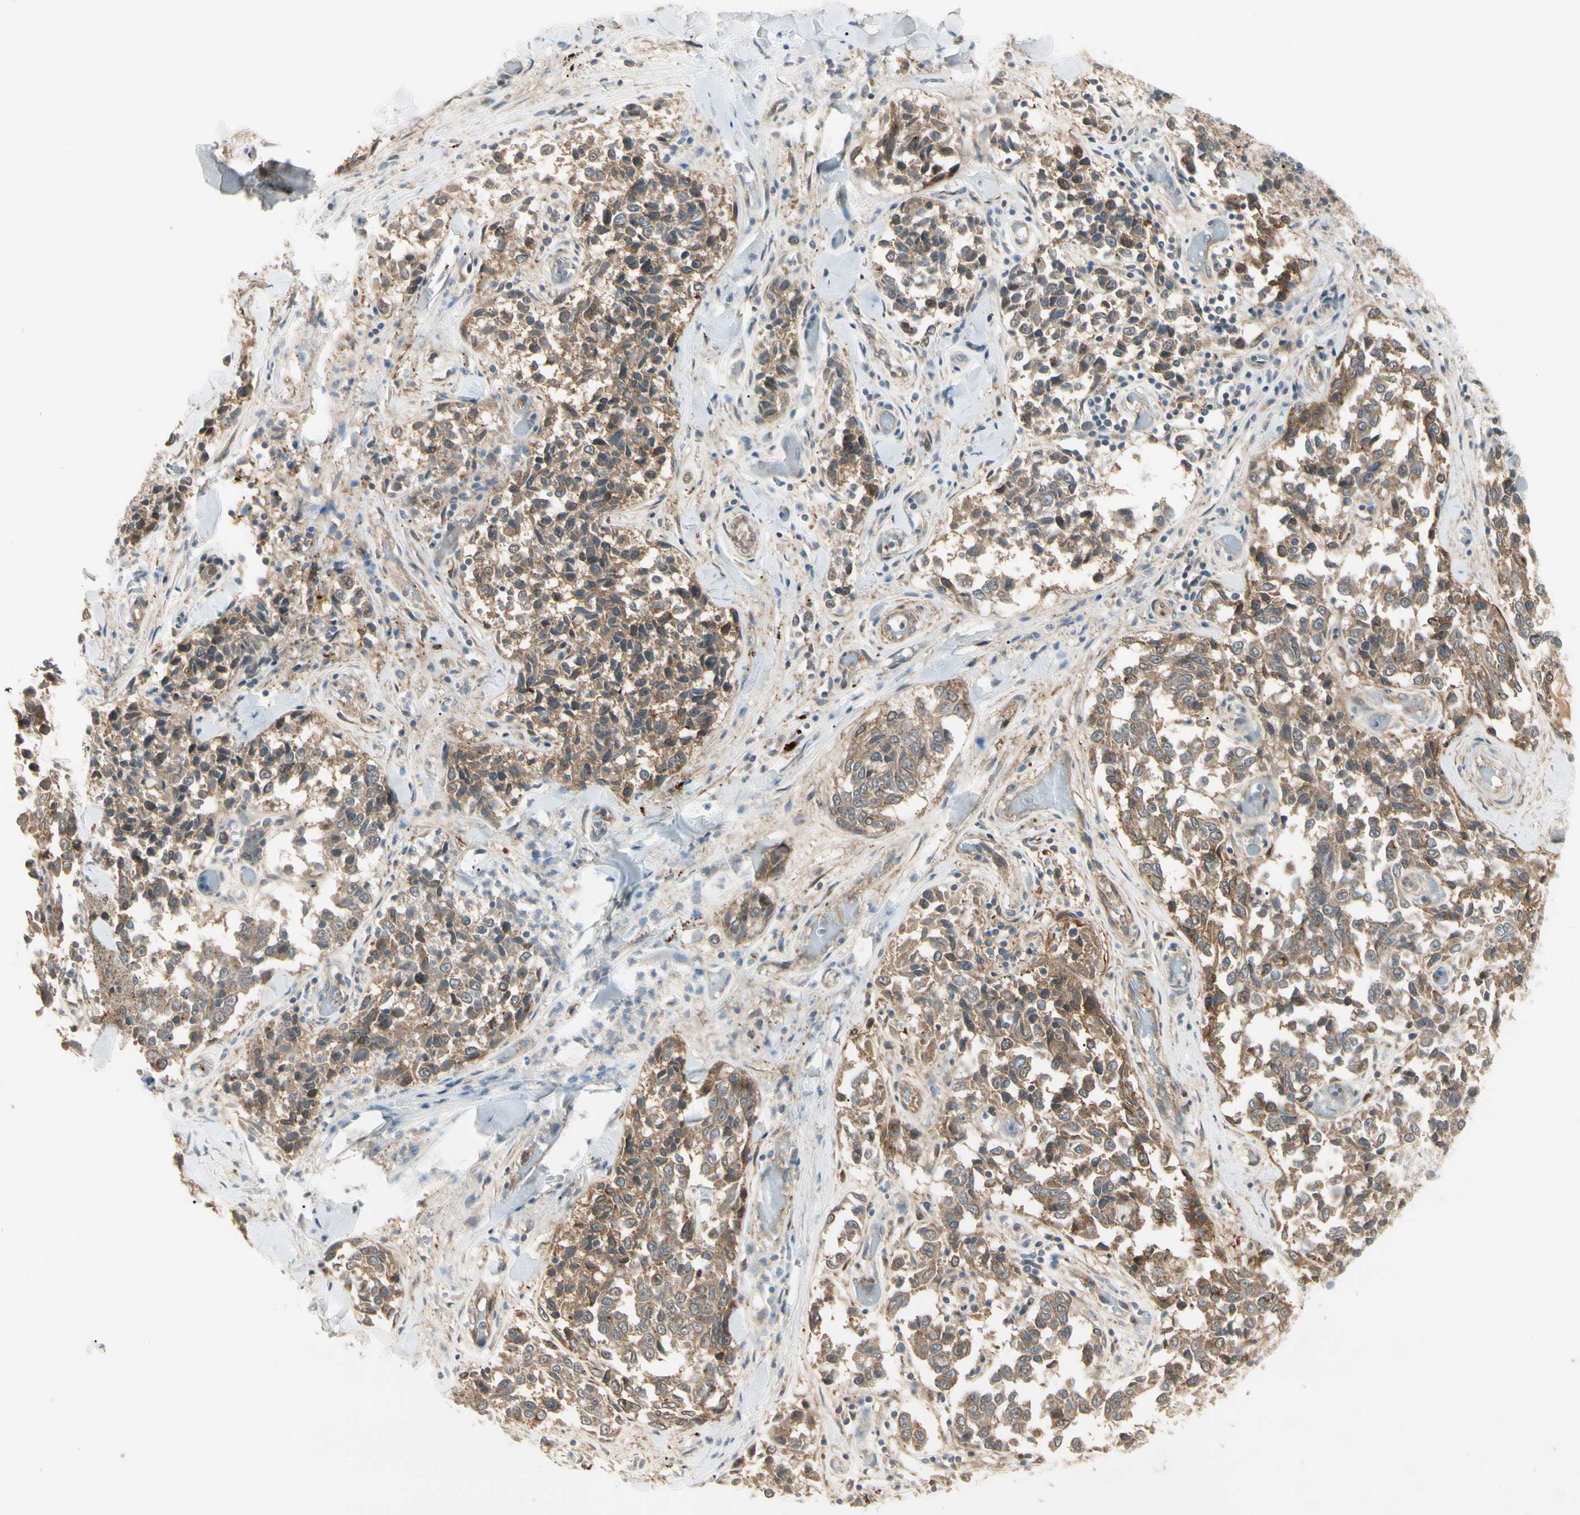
{"staining": {"intensity": "moderate", "quantity": ">75%", "location": "cytoplasmic/membranous"}, "tissue": "melanoma", "cell_type": "Tumor cells", "image_type": "cancer", "snomed": [{"axis": "morphology", "description": "Malignant melanoma, NOS"}, {"axis": "topography", "description": "Skin"}], "caption": "A histopathology image of human melanoma stained for a protein reveals moderate cytoplasmic/membranous brown staining in tumor cells. The staining was performed using DAB (3,3'-diaminobenzidine), with brown indicating positive protein expression. Nuclei are stained blue with hematoxylin.", "gene": "F2R", "patient": {"sex": "female", "age": 64}}